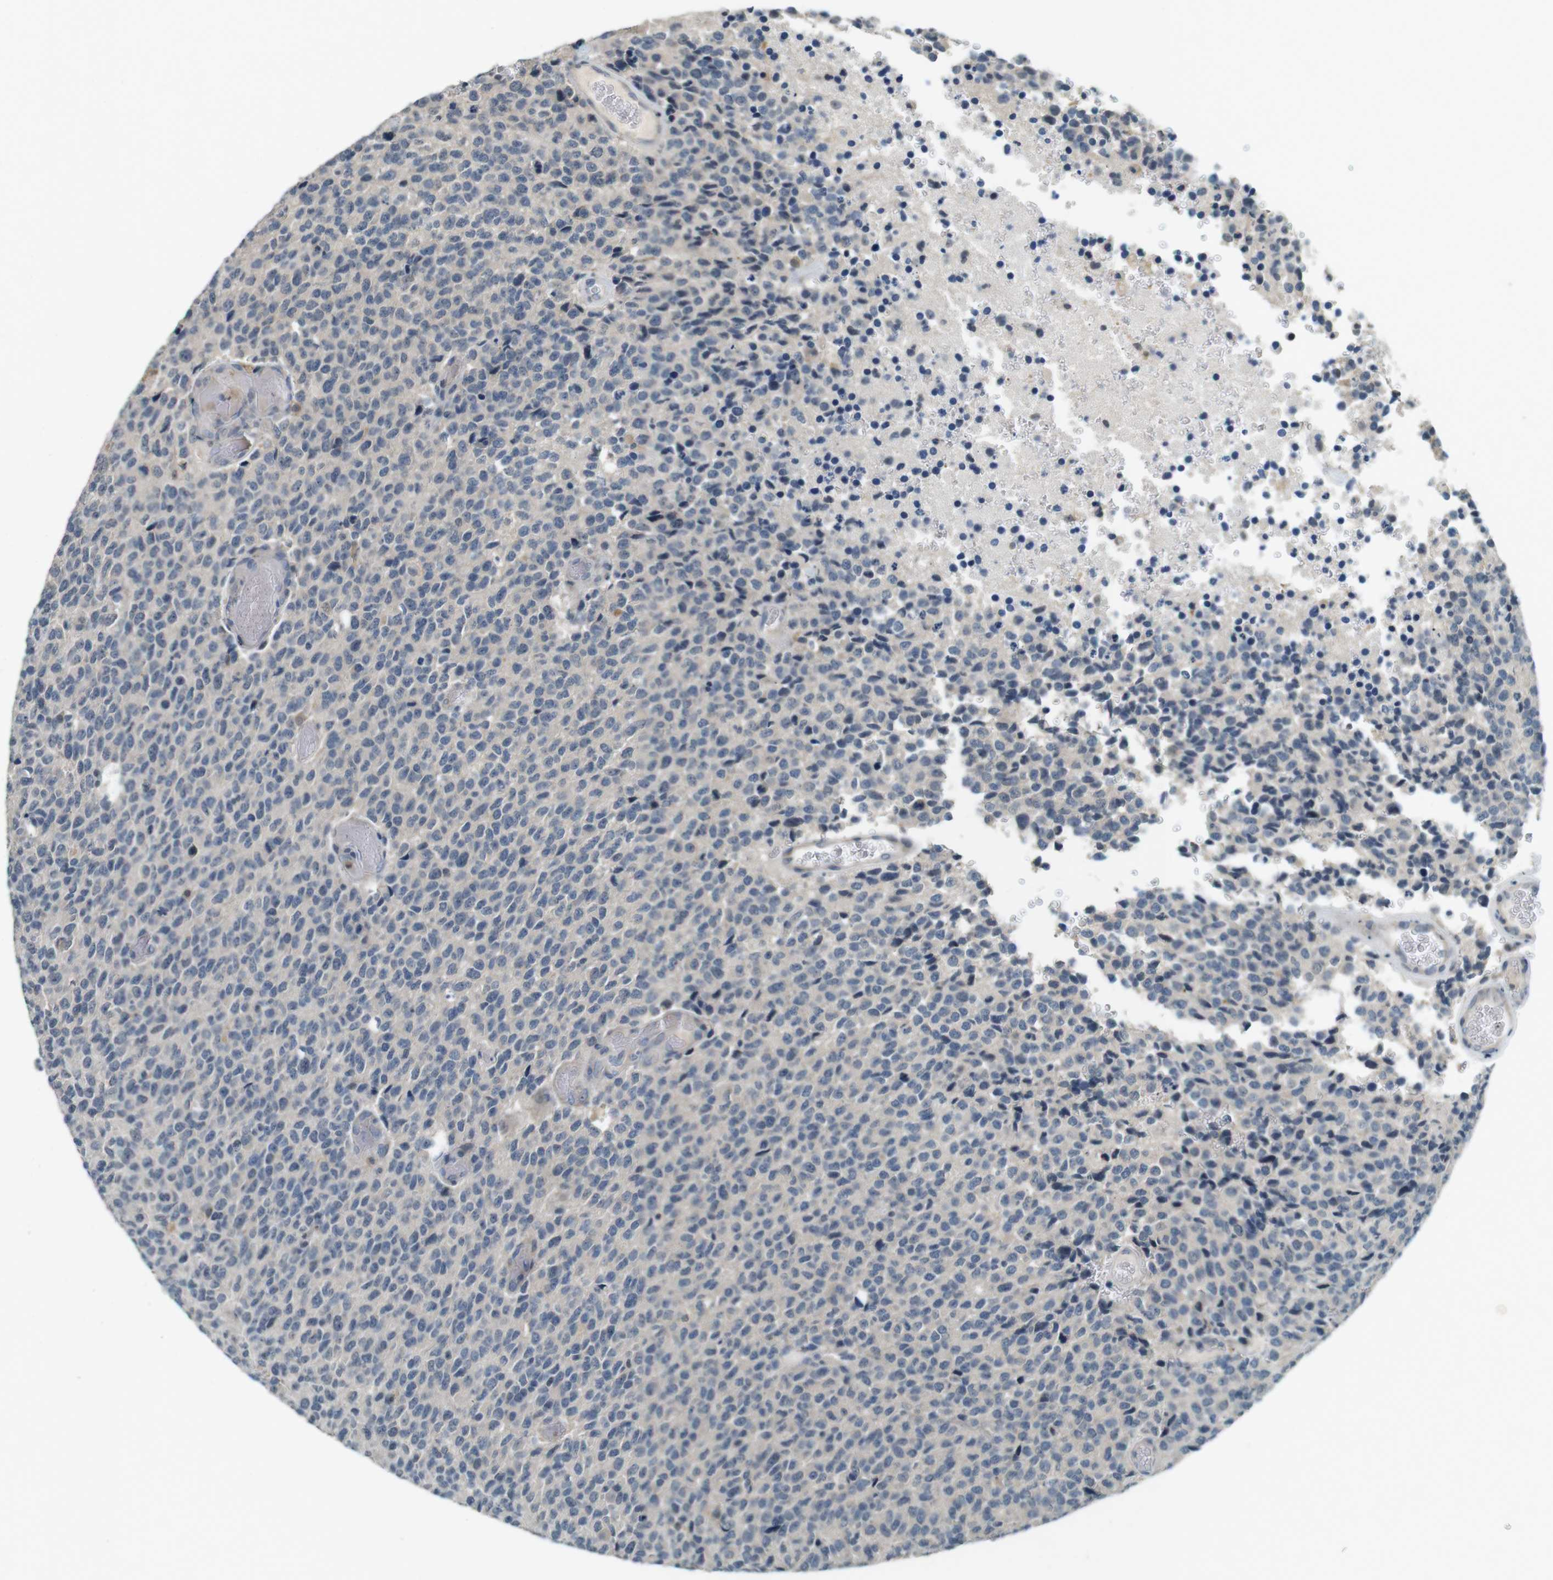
{"staining": {"intensity": "negative", "quantity": "none", "location": "none"}, "tissue": "glioma", "cell_type": "Tumor cells", "image_type": "cancer", "snomed": [{"axis": "morphology", "description": "Glioma, malignant, High grade"}, {"axis": "topography", "description": "pancreas cauda"}], "caption": "This is an immunohistochemistry (IHC) photomicrograph of human glioma. There is no positivity in tumor cells.", "gene": "CDK14", "patient": {"sex": "male", "age": 60}}